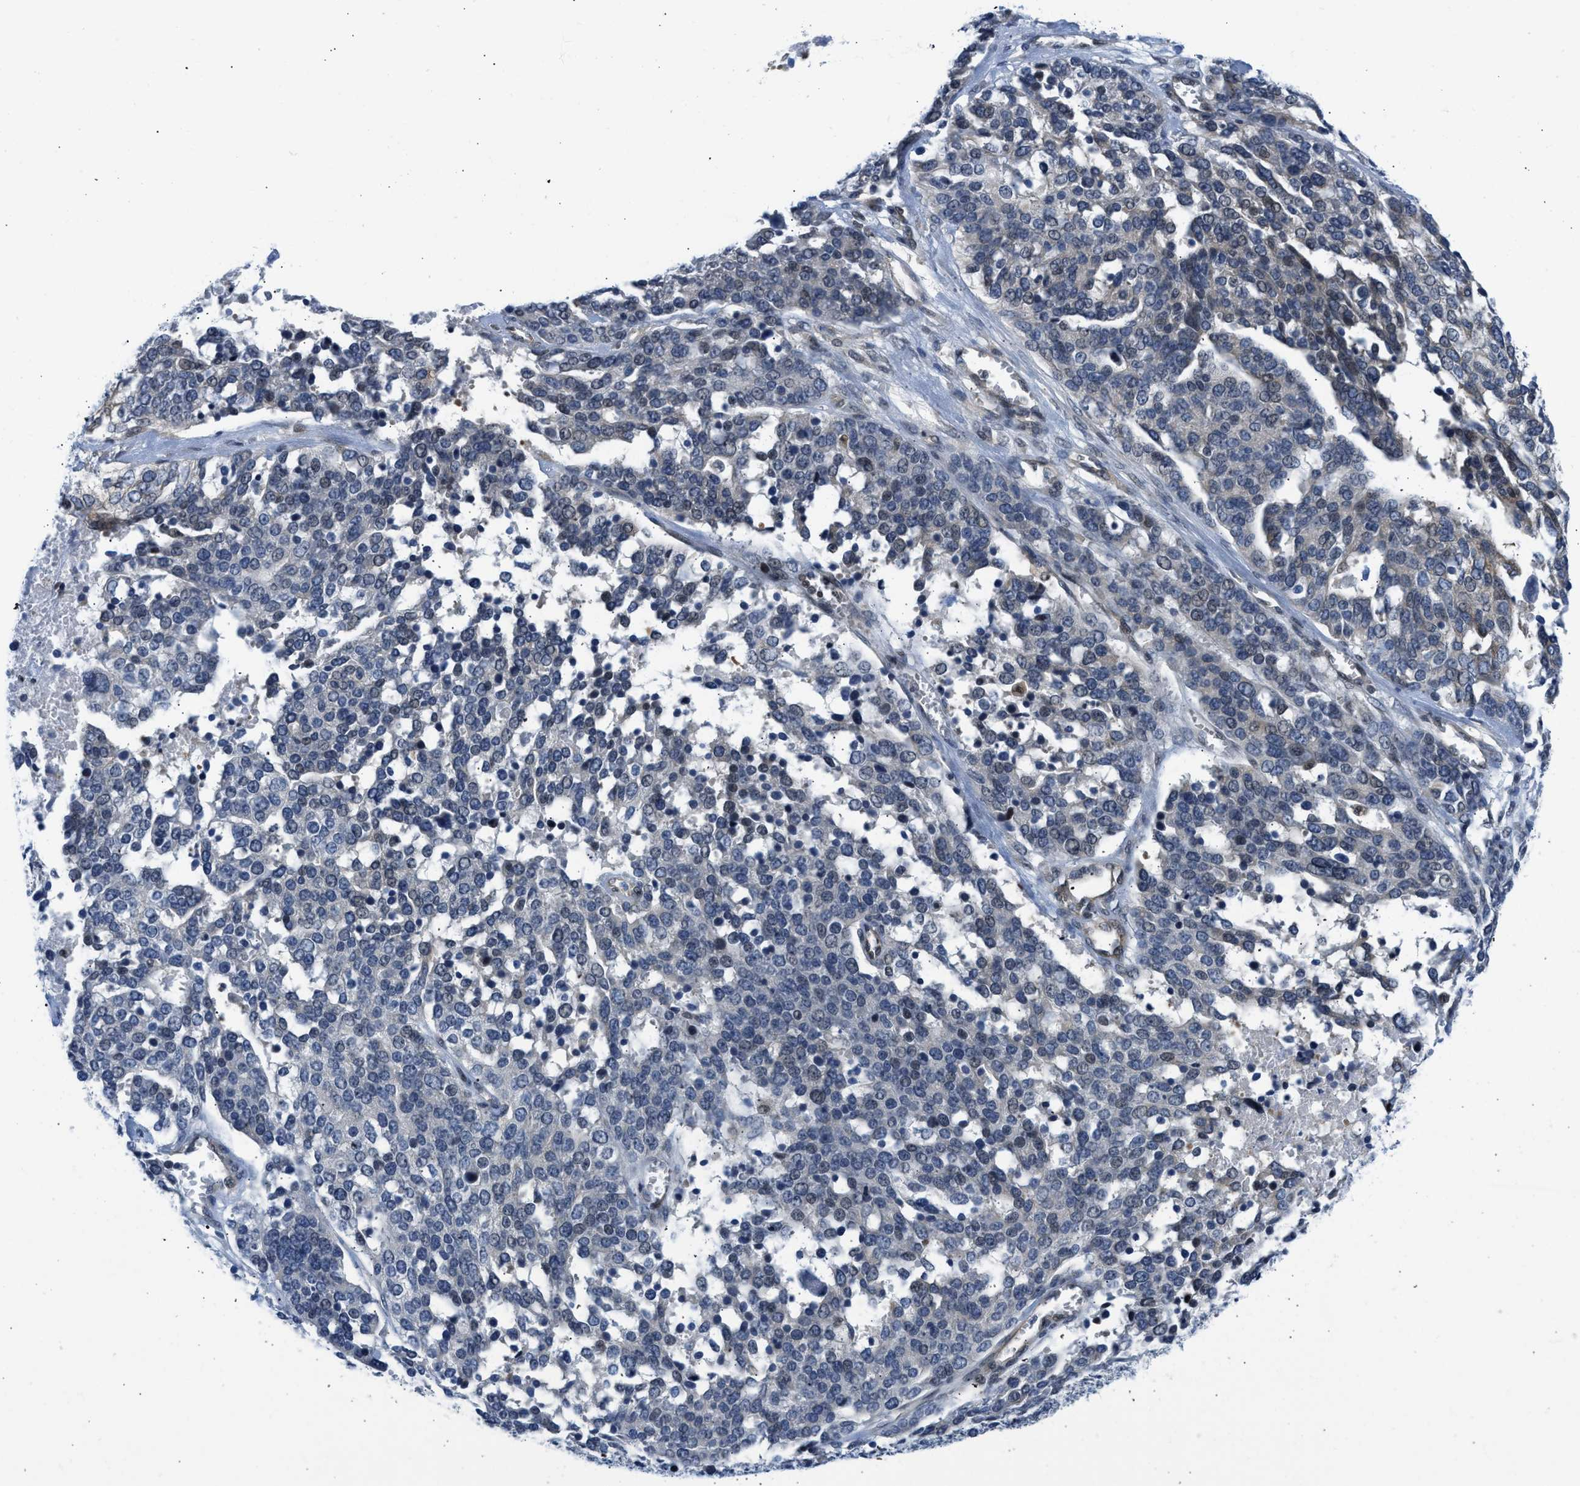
{"staining": {"intensity": "weak", "quantity": "<25%", "location": "nuclear"}, "tissue": "ovarian cancer", "cell_type": "Tumor cells", "image_type": "cancer", "snomed": [{"axis": "morphology", "description": "Cystadenocarcinoma, serous, NOS"}, {"axis": "topography", "description": "Ovary"}], "caption": "A micrograph of ovarian cancer stained for a protein shows no brown staining in tumor cells.", "gene": "OLIG3", "patient": {"sex": "female", "age": 44}}